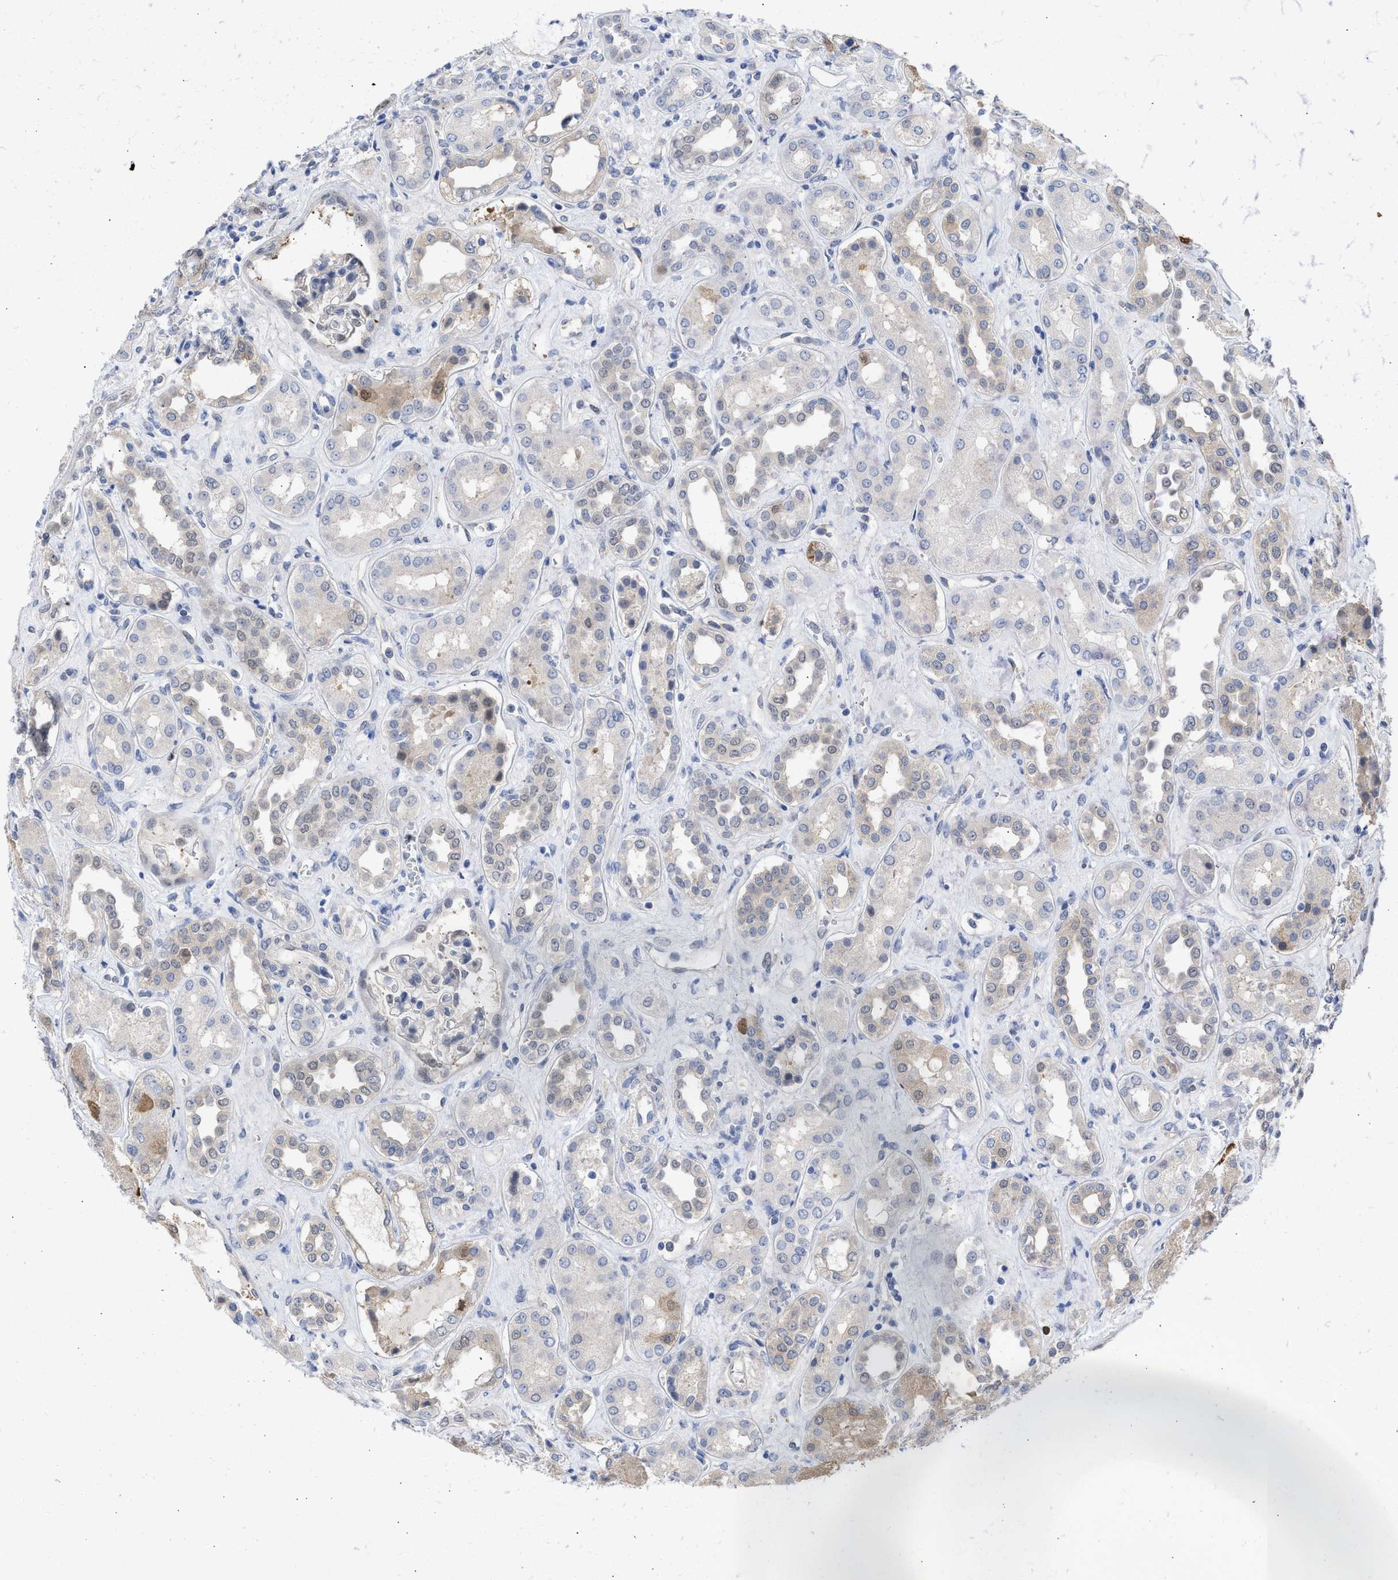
{"staining": {"intensity": "negative", "quantity": "none", "location": "none"}, "tissue": "kidney", "cell_type": "Cells in glomeruli", "image_type": "normal", "snomed": [{"axis": "morphology", "description": "Normal tissue, NOS"}, {"axis": "topography", "description": "Kidney"}], "caption": "DAB (3,3'-diaminobenzidine) immunohistochemical staining of normal kidney reveals no significant staining in cells in glomeruli.", "gene": "THRA", "patient": {"sex": "male", "age": 59}}